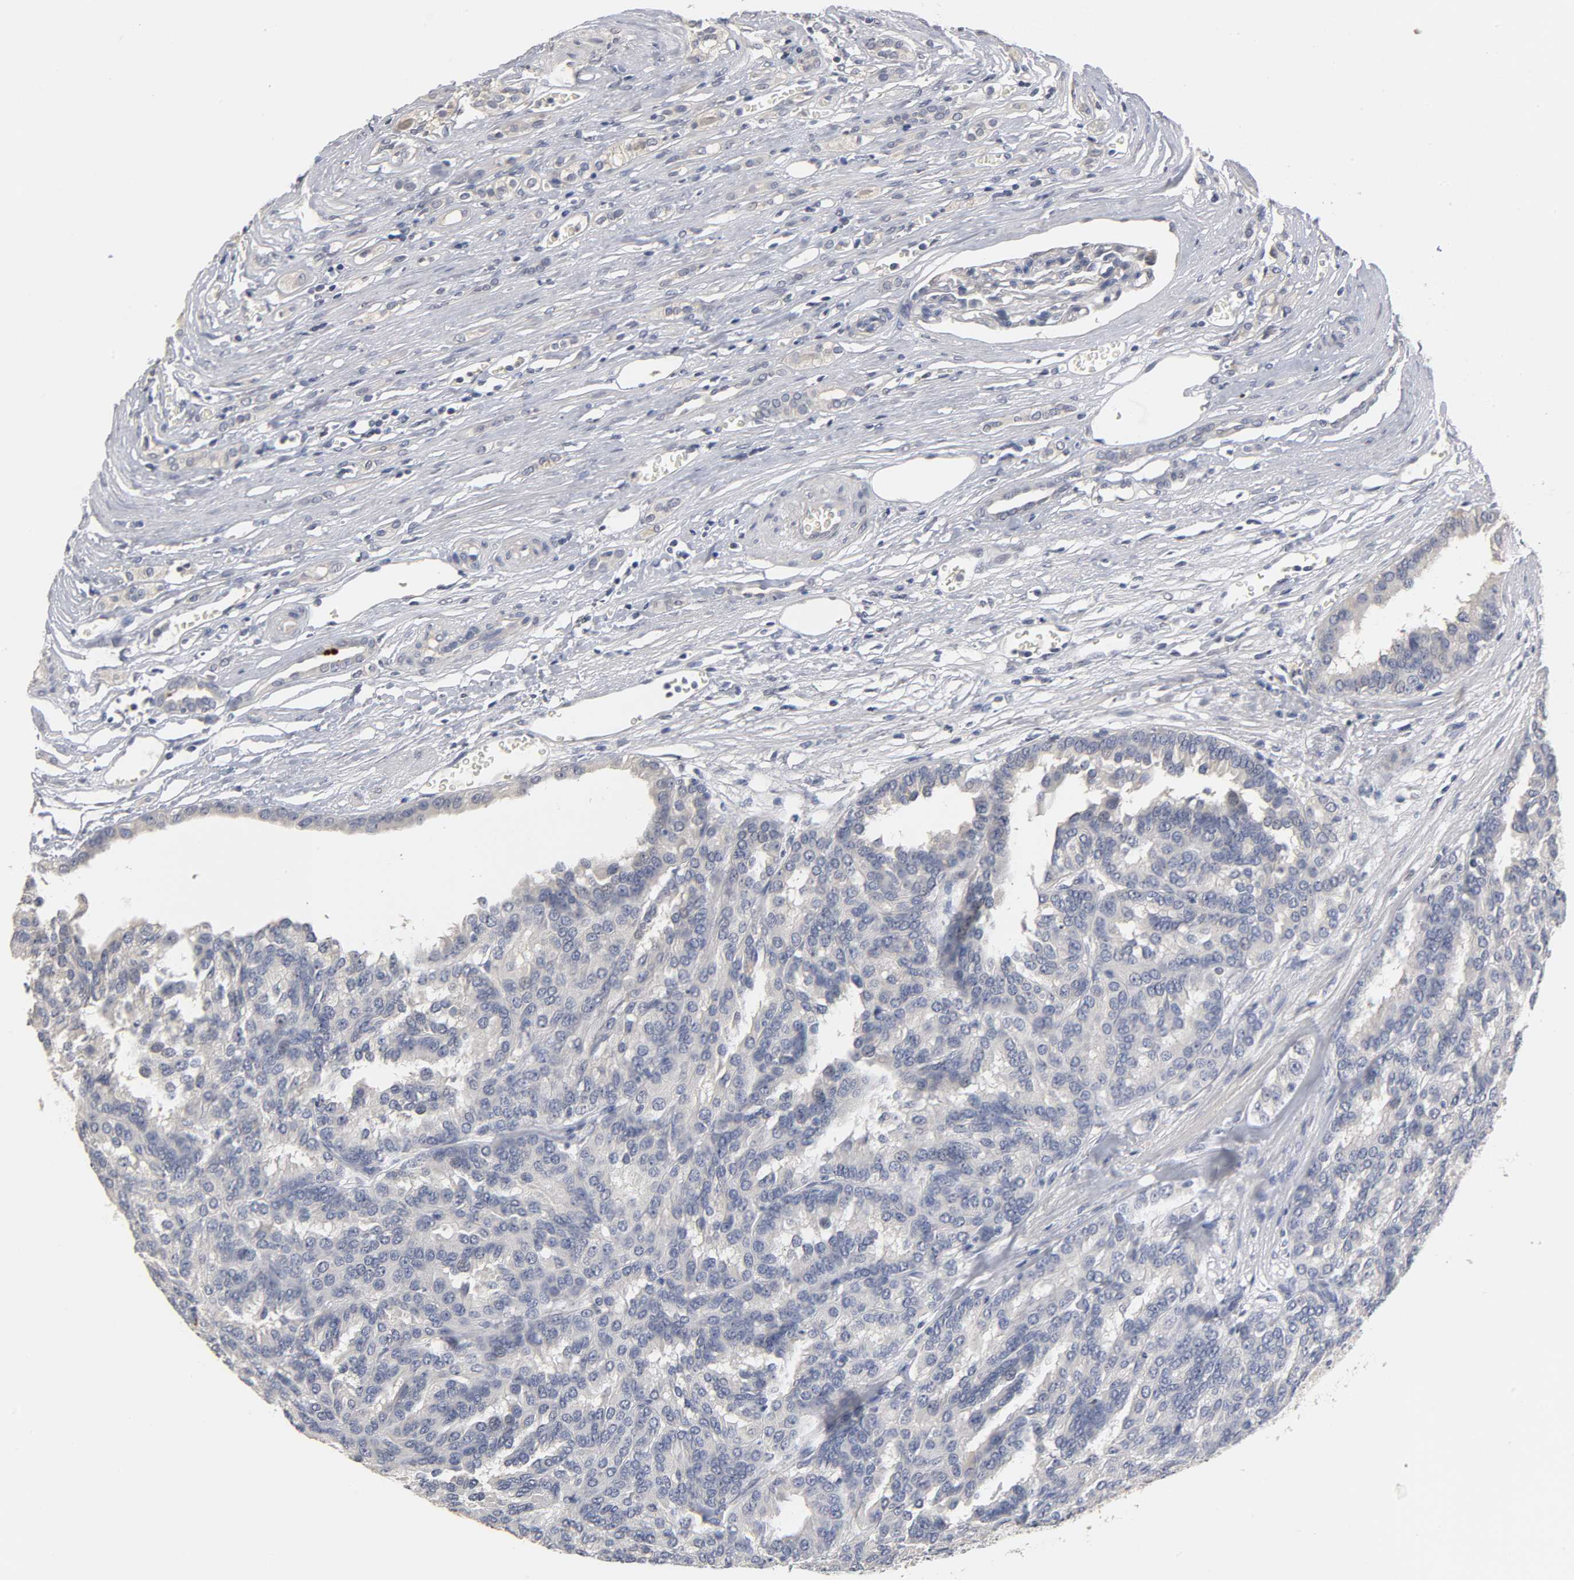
{"staining": {"intensity": "negative", "quantity": "none", "location": "none"}, "tissue": "renal cancer", "cell_type": "Tumor cells", "image_type": "cancer", "snomed": [{"axis": "morphology", "description": "Adenocarcinoma, NOS"}, {"axis": "topography", "description": "Kidney"}], "caption": "A high-resolution photomicrograph shows IHC staining of adenocarcinoma (renal), which exhibits no significant positivity in tumor cells. (DAB IHC with hematoxylin counter stain).", "gene": "OVOL1", "patient": {"sex": "male", "age": 46}}